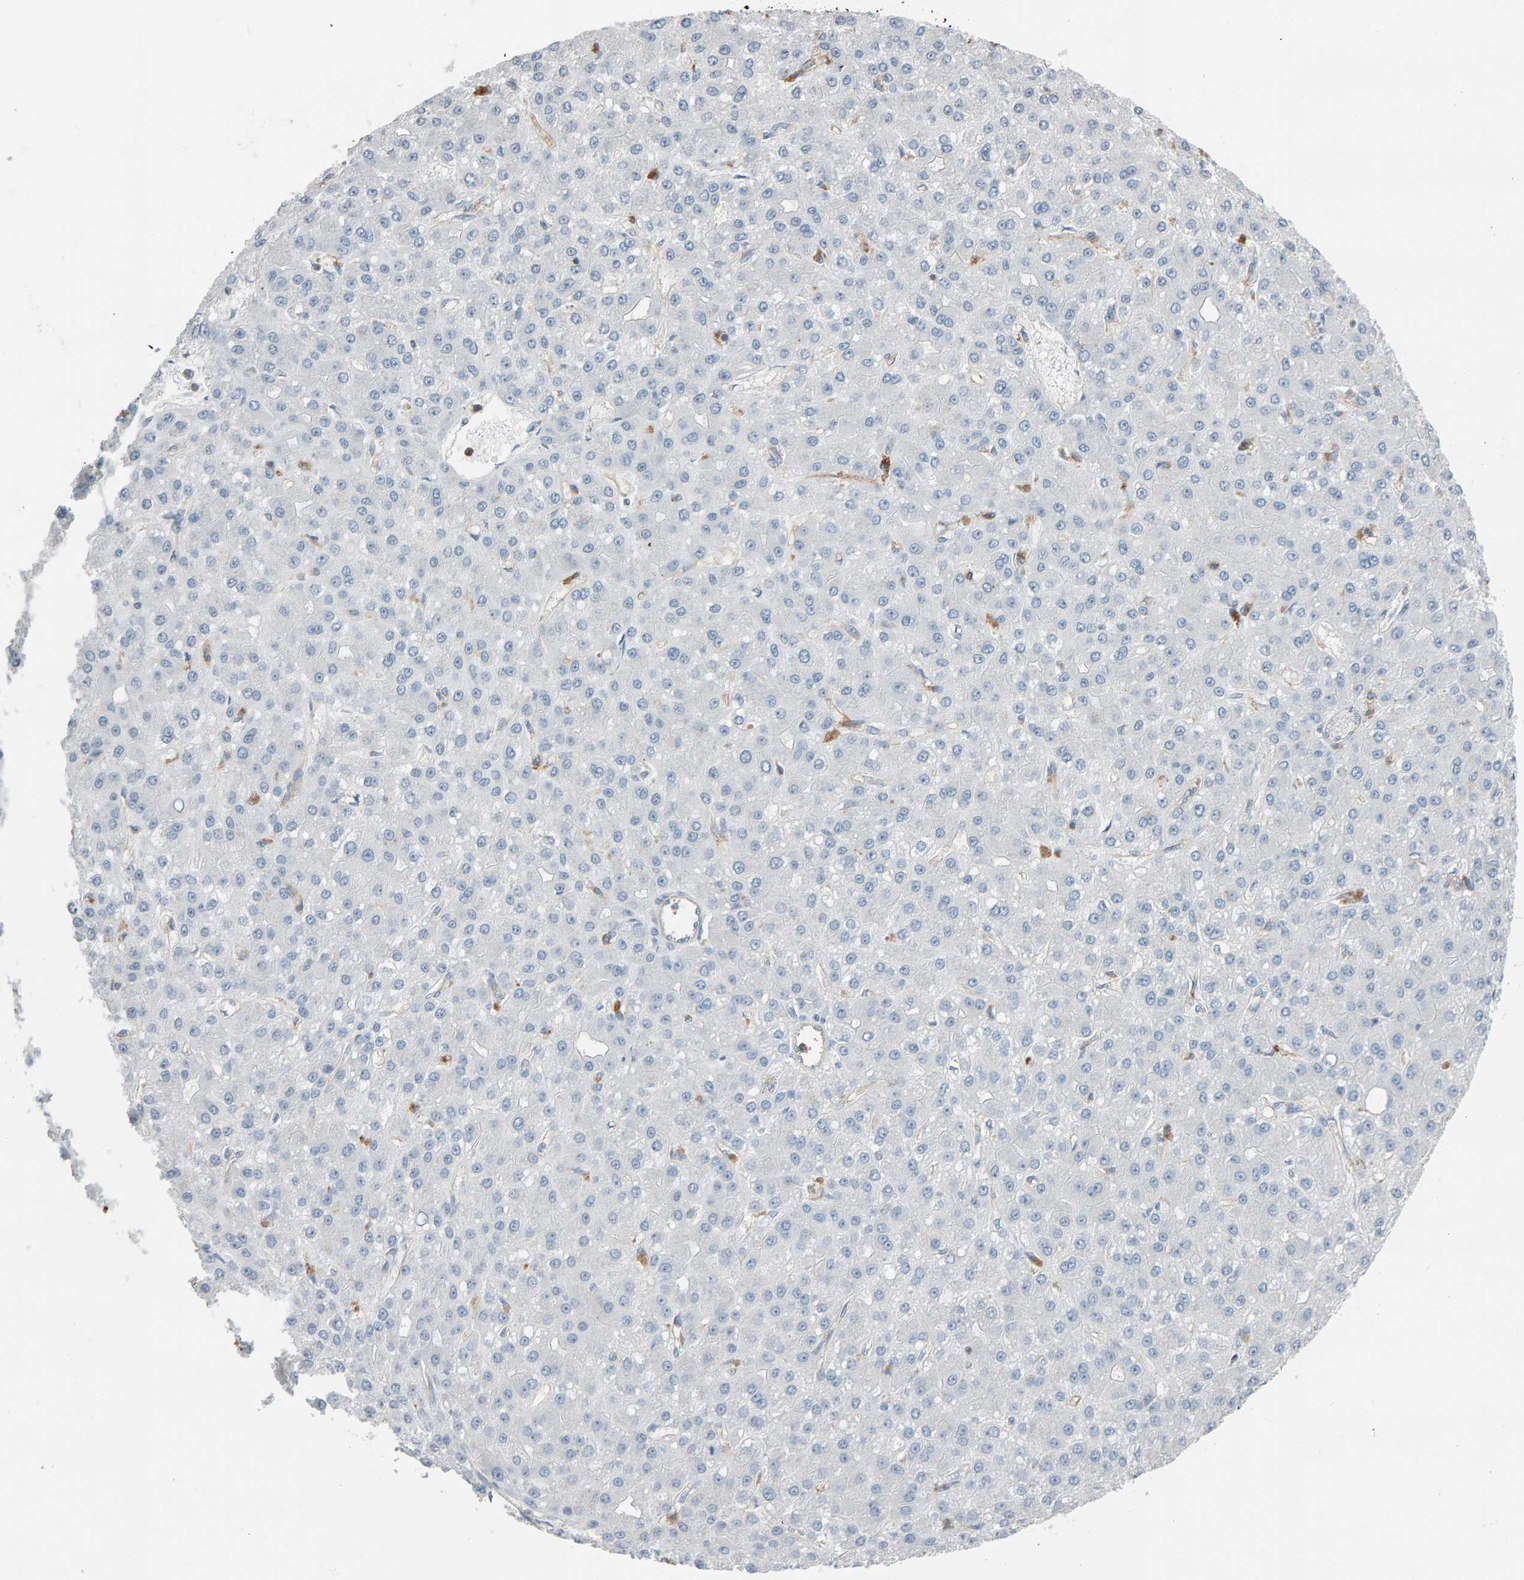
{"staining": {"intensity": "negative", "quantity": "none", "location": "none"}, "tissue": "liver cancer", "cell_type": "Tumor cells", "image_type": "cancer", "snomed": [{"axis": "morphology", "description": "Carcinoma, Hepatocellular, NOS"}, {"axis": "topography", "description": "Liver"}], "caption": "Liver cancer was stained to show a protein in brown. There is no significant staining in tumor cells. (DAB (3,3'-diaminobenzidine) immunohistochemistry (IHC) with hematoxylin counter stain).", "gene": "FYN", "patient": {"sex": "male", "age": 67}}